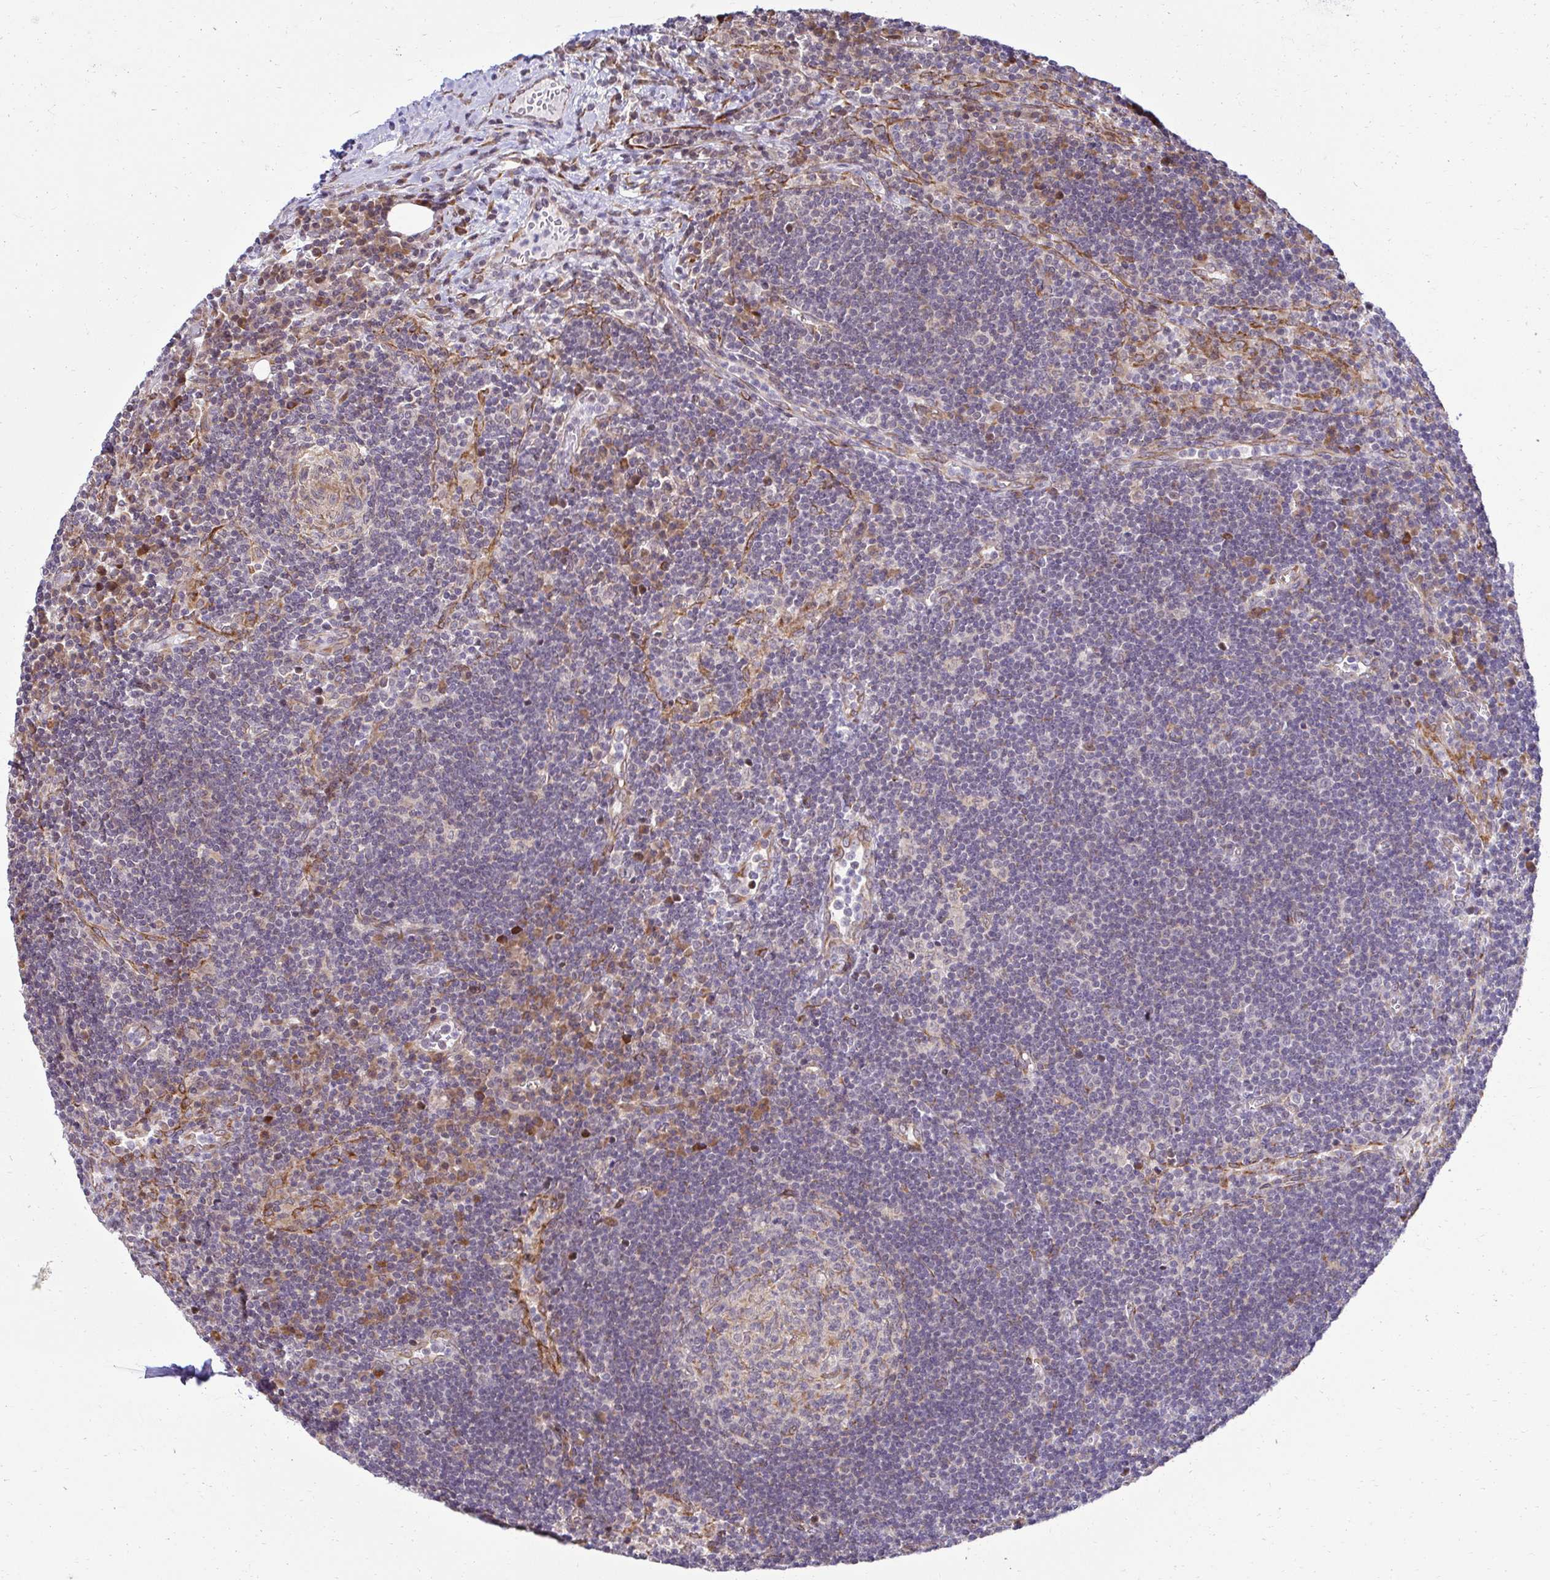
{"staining": {"intensity": "negative", "quantity": "none", "location": "none"}, "tissue": "lymph node", "cell_type": "Germinal center cells", "image_type": "normal", "snomed": [{"axis": "morphology", "description": "Normal tissue, NOS"}, {"axis": "topography", "description": "Lymph node"}], "caption": "The micrograph exhibits no significant expression in germinal center cells of lymph node. The staining was performed using DAB to visualize the protein expression in brown, while the nuclei were stained in blue with hematoxylin (Magnification: 20x).", "gene": "HPS1", "patient": {"sex": "male", "age": 67}}